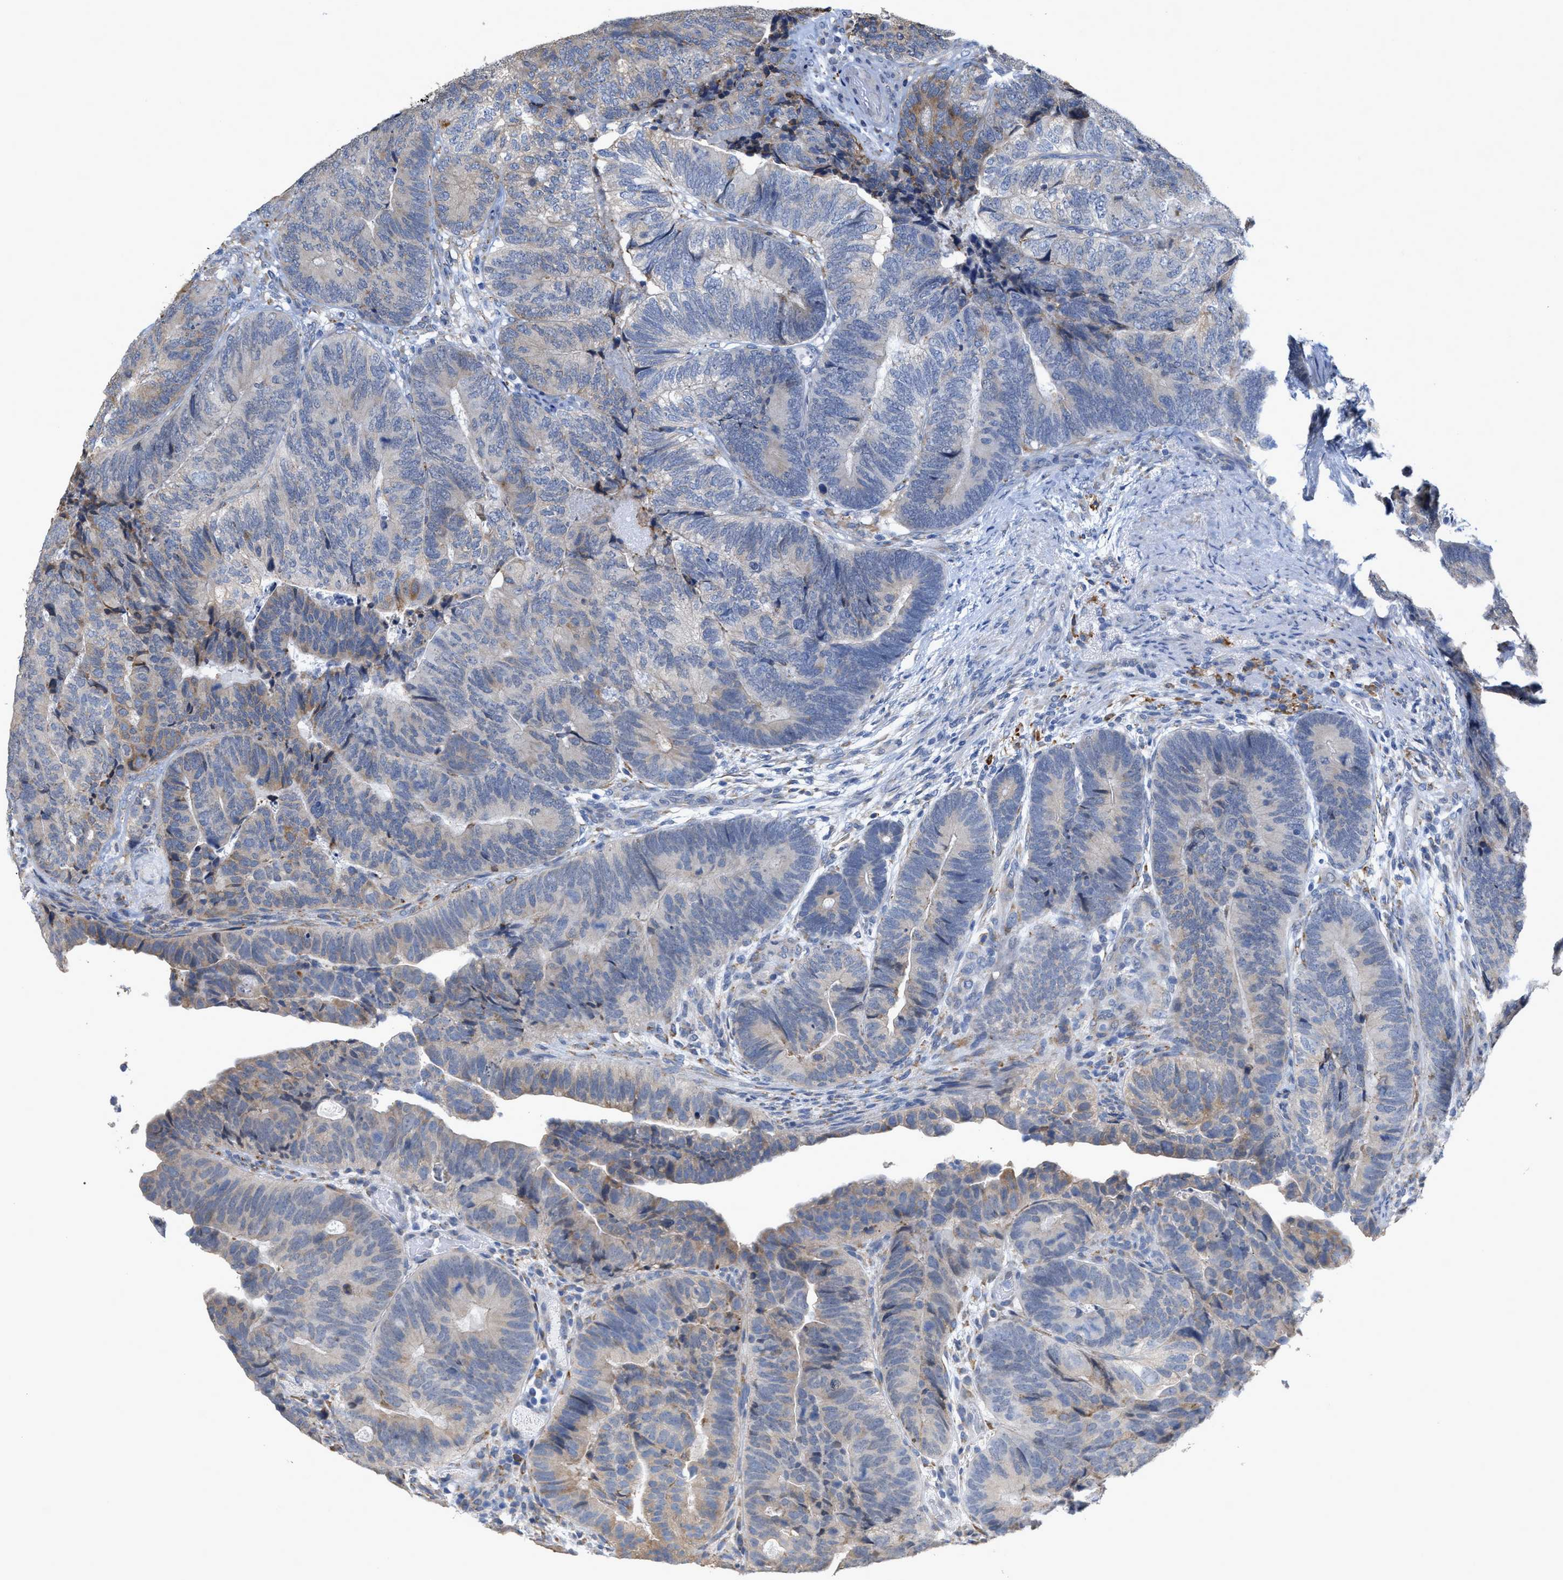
{"staining": {"intensity": "moderate", "quantity": "<25%", "location": "cytoplasmic/membranous"}, "tissue": "colorectal cancer", "cell_type": "Tumor cells", "image_type": "cancer", "snomed": [{"axis": "morphology", "description": "Adenocarcinoma, NOS"}, {"axis": "topography", "description": "Colon"}], "caption": "A photomicrograph of human colorectal cancer stained for a protein demonstrates moderate cytoplasmic/membranous brown staining in tumor cells. (IHC, brightfield microscopy, high magnification).", "gene": "RYR2", "patient": {"sex": "female", "age": 67}}